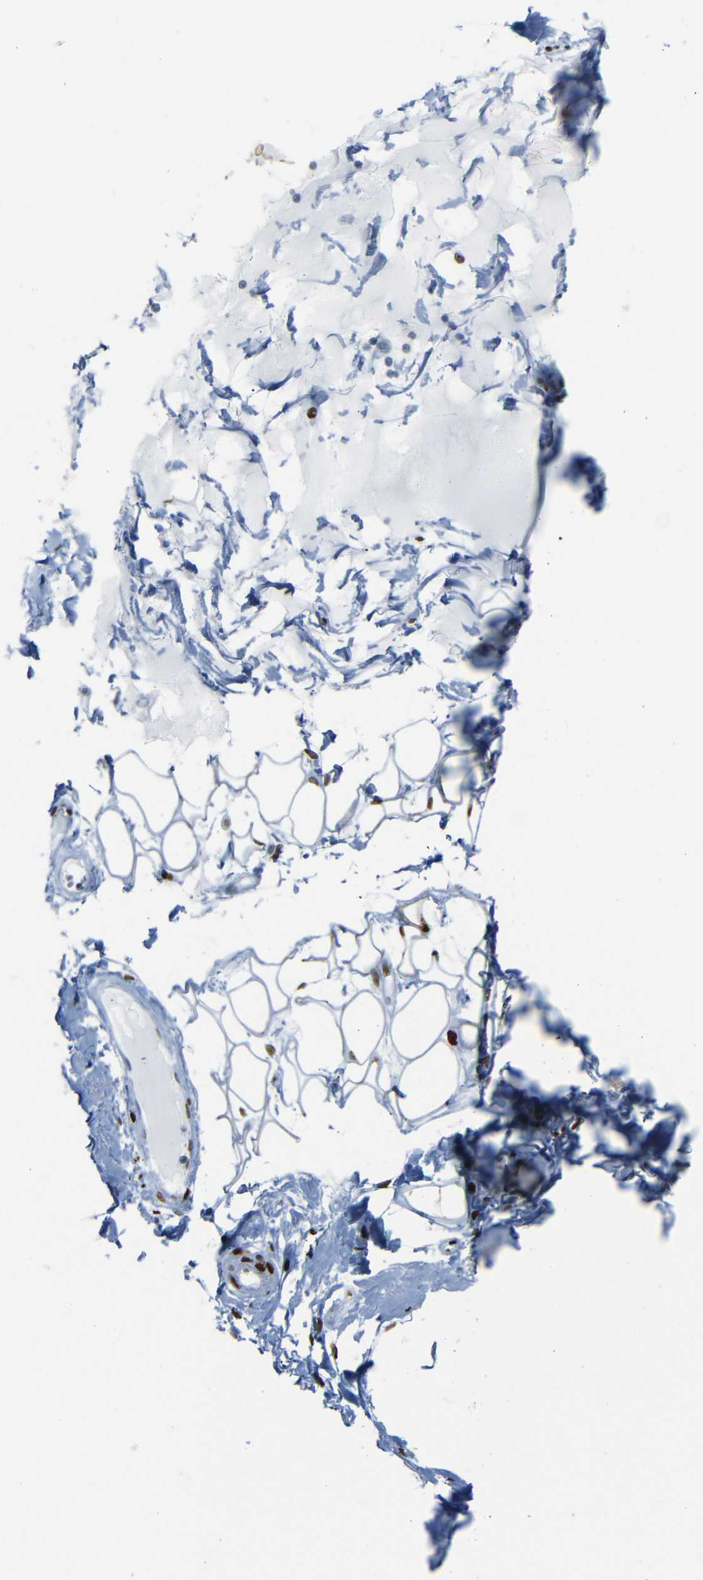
{"staining": {"intensity": "moderate", "quantity": ">75%", "location": "nuclear"}, "tissue": "adipose tissue", "cell_type": "Adipocytes", "image_type": "normal", "snomed": [{"axis": "morphology", "description": "Normal tissue, NOS"}, {"axis": "morphology", "description": "Inflammation, NOS"}, {"axis": "topography", "description": "Salivary gland"}, {"axis": "topography", "description": "Peripheral nerve tissue"}], "caption": "Protein analysis of benign adipose tissue exhibits moderate nuclear positivity in approximately >75% of adipocytes.", "gene": "NPIPB15", "patient": {"sex": "female", "age": 75}}